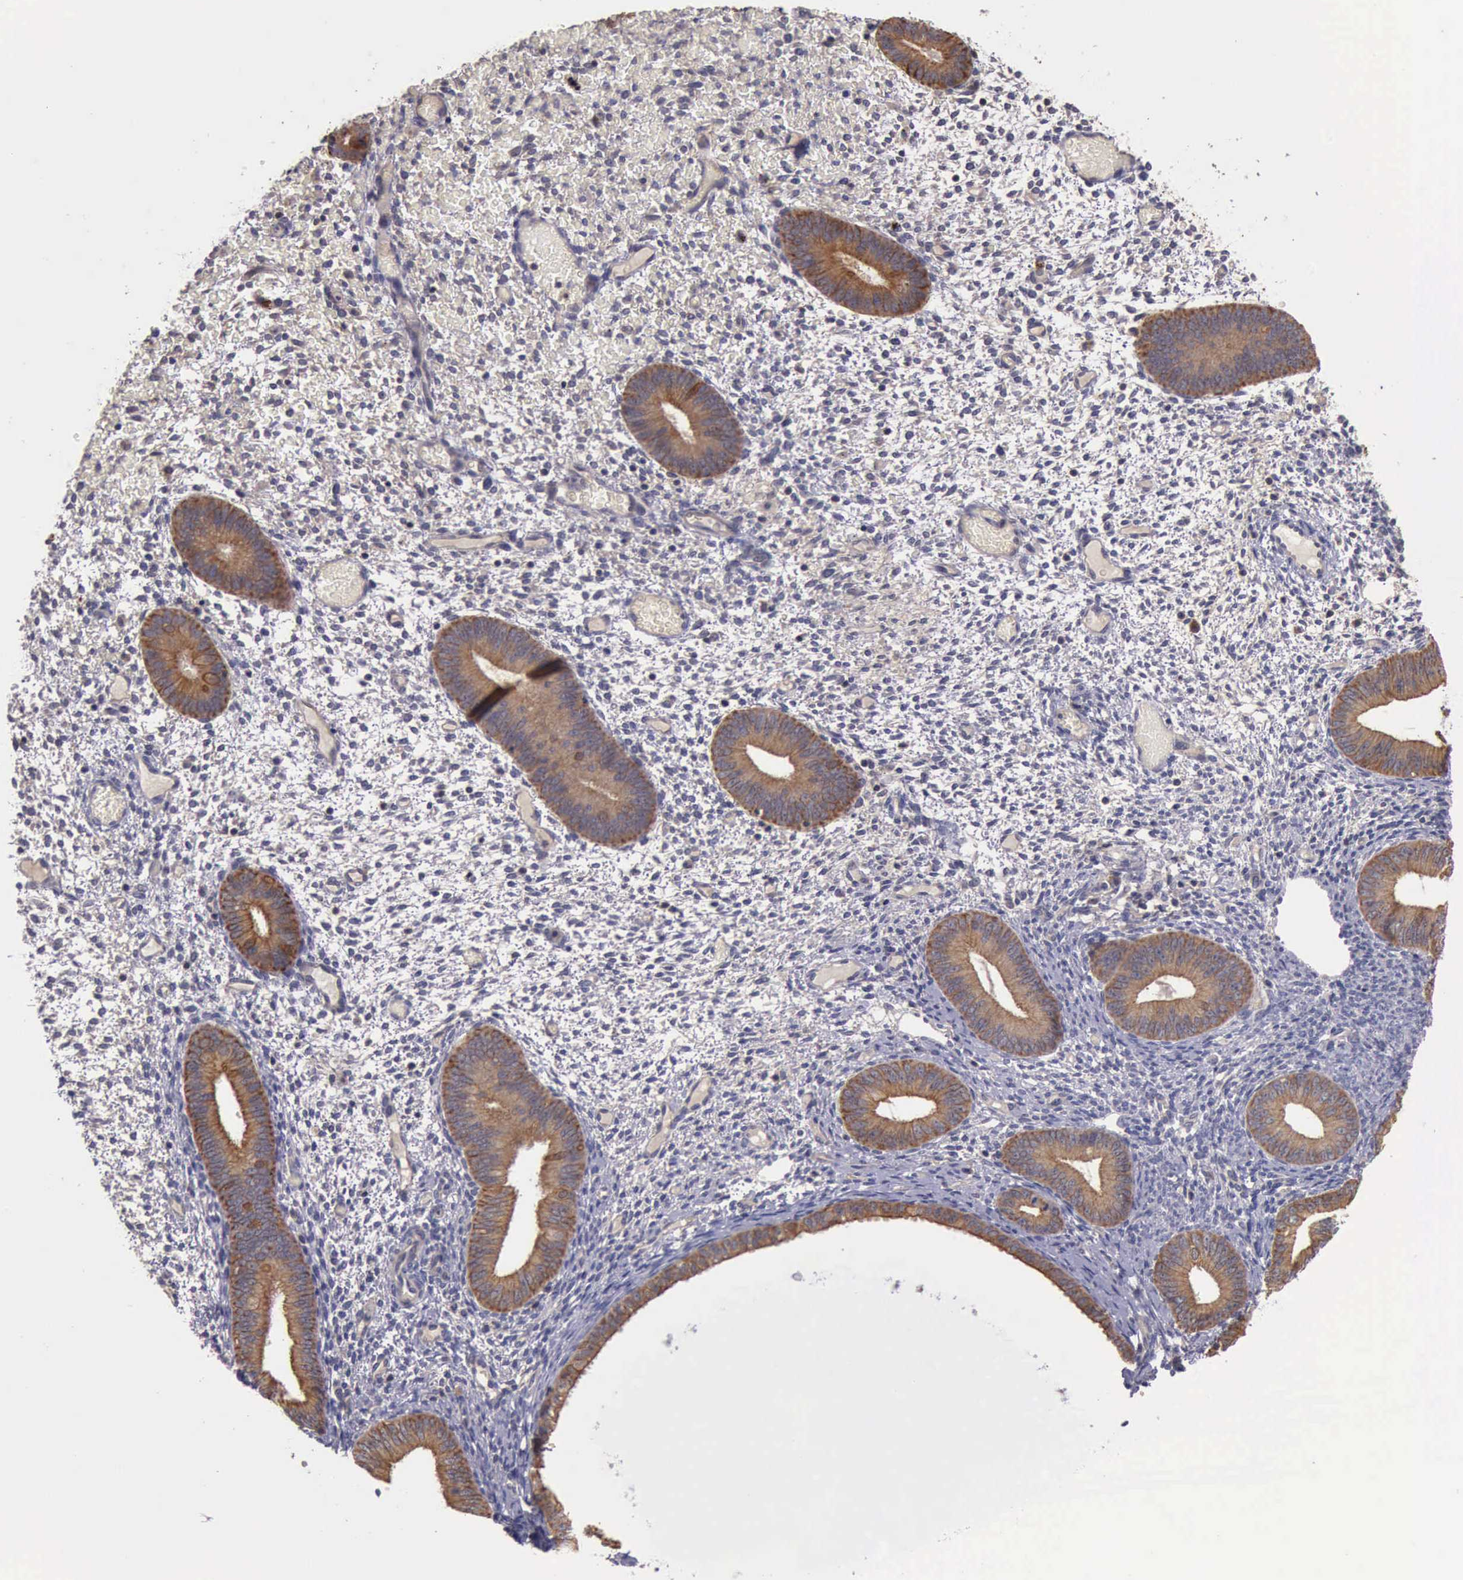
{"staining": {"intensity": "negative", "quantity": "none", "location": "none"}, "tissue": "endometrium", "cell_type": "Cells in endometrial stroma", "image_type": "normal", "snomed": [{"axis": "morphology", "description": "Normal tissue, NOS"}, {"axis": "topography", "description": "Endometrium"}], "caption": "High power microscopy photomicrograph of an immunohistochemistry (IHC) photomicrograph of benign endometrium, revealing no significant expression in cells in endometrial stroma.", "gene": "RAB39B", "patient": {"sex": "female", "age": 42}}